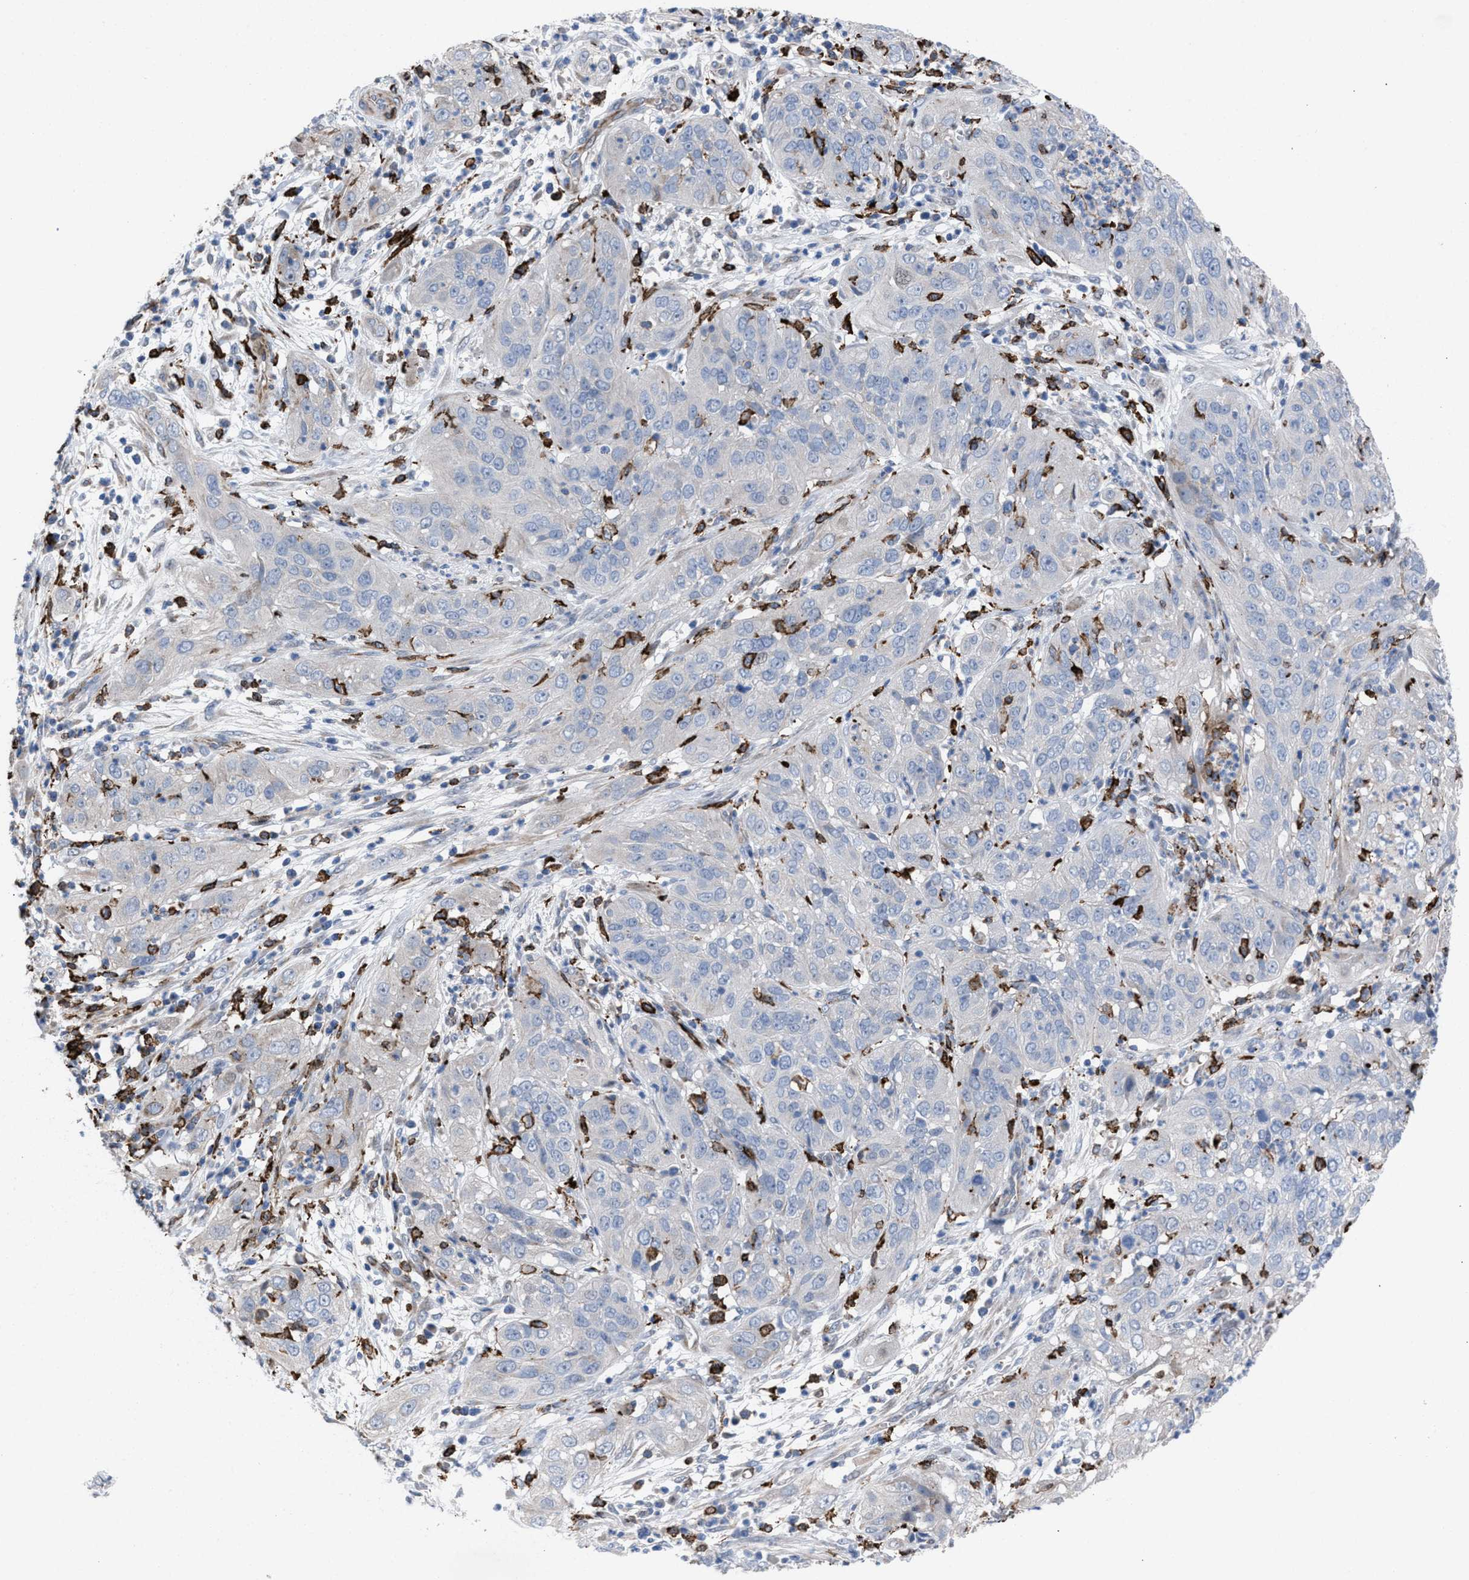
{"staining": {"intensity": "negative", "quantity": "none", "location": "none"}, "tissue": "cervical cancer", "cell_type": "Tumor cells", "image_type": "cancer", "snomed": [{"axis": "morphology", "description": "Squamous cell carcinoma, NOS"}, {"axis": "topography", "description": "Cervix"}], "caption": "Protein analysis of cervical squamous cell carcinoma demonstrates no significant staining in tumor cells.", "gene": "SLC47A1", "patient": {"sex": "female", "age": 32}}